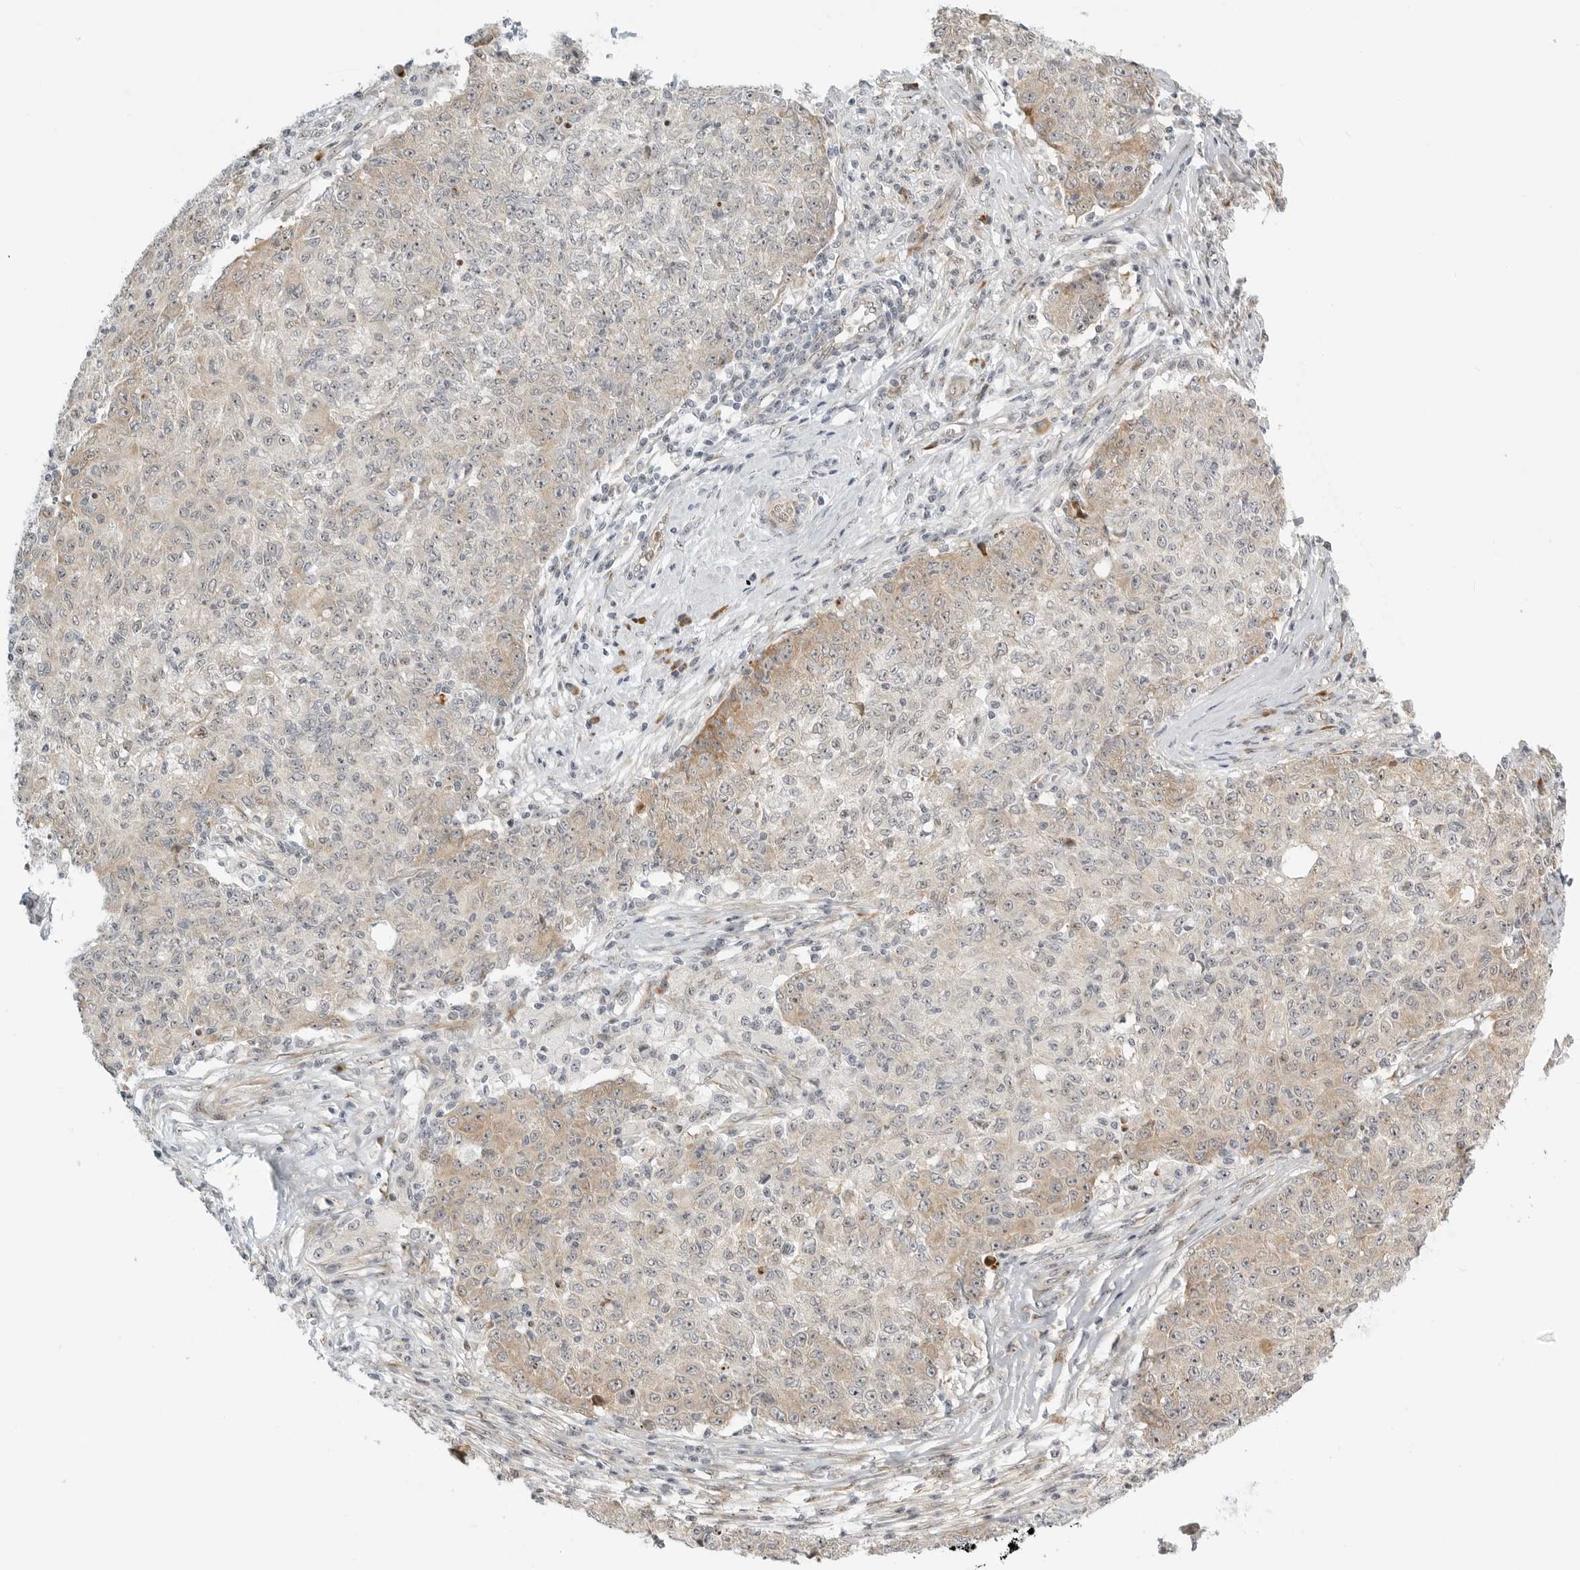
{"staining": {"intensity": "weak", "quantity": "25%-75%", "location": "cytoplasmic/membranous,nuclear"}, "tissue": "ovarian cancer", "cell_type": "Tumor cells", "image_type": "cancer", "snomed": [{"axis": "morphology", "description": "Carcinoma, endometroid"}, {"axis": "topography", "description": "Ovary"}], "caption": "High-magnification brightfield microscopy of ovarian cancer (endometroid carcinoma) stained with DAB (3,3'-diaminobenzidine) (brown) and counterstained with hematoxylin (blue). tumor cells exhibit weak cytoplasmic/membranous and nuclear staining is identified in about25%-75% of cells.", "gene": "DSCC1", "patient": {"sex": "female", "age": 42}}